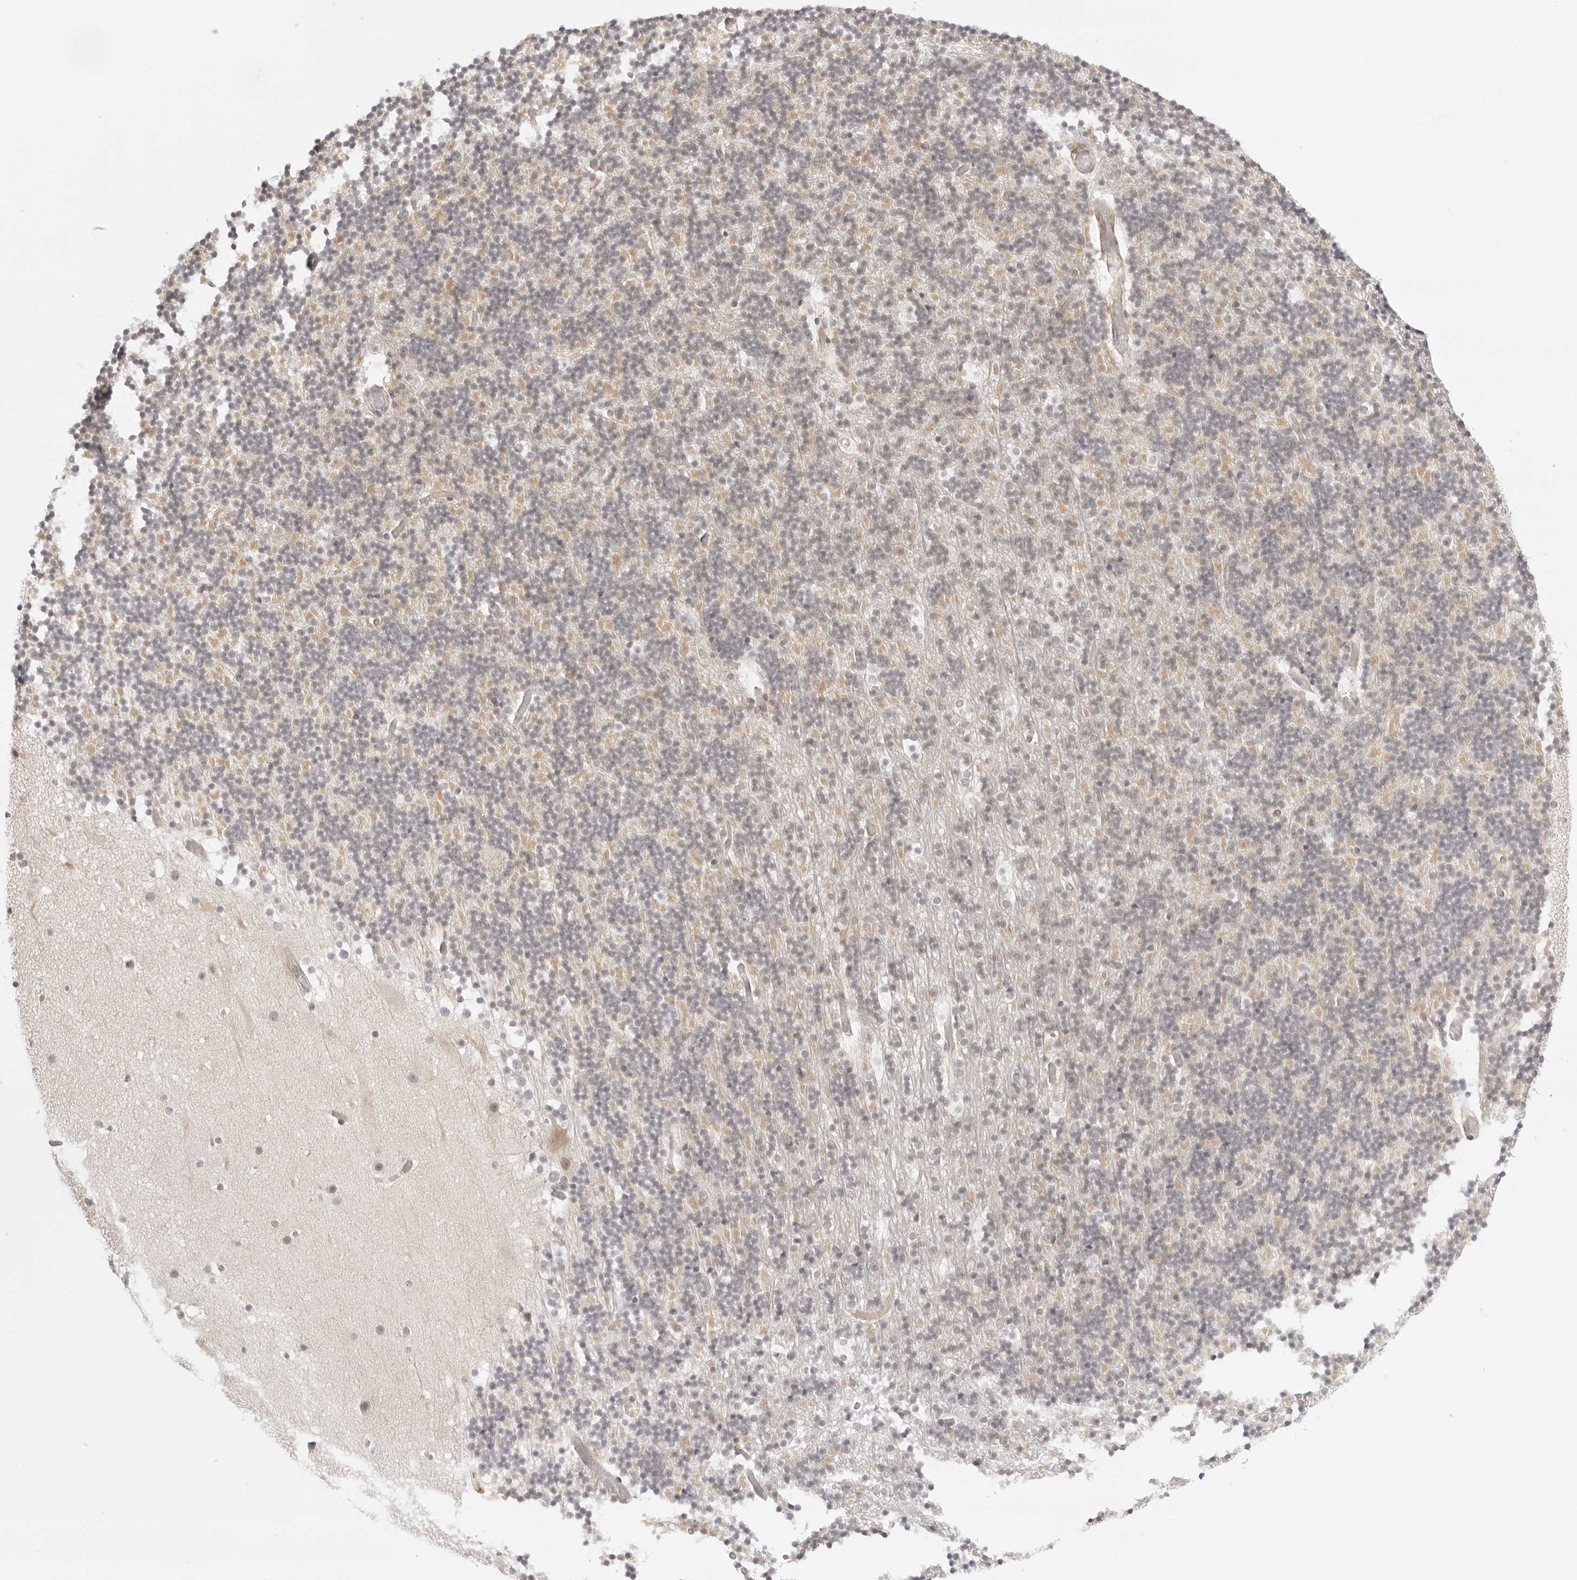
{"staining": {"intensity": "weak", "quantity": "<25%", "location": "nuclear"}, "tissue": "cerebellum", "cell_type": "Cells in granular layer", "image_type": "normal", "snomed": [{"axis": "morphology", "description": "Normal tissue, NOS"}, {"axis": "topography", "description": "Cerebellum"}], "caption": "This is an immunohistochemistry micrograph of unremarkable human cerebellum. There is no positivity in cells in granular layer.", "gene": "MED18", "patient": {"sex": "male", "age": 57}}